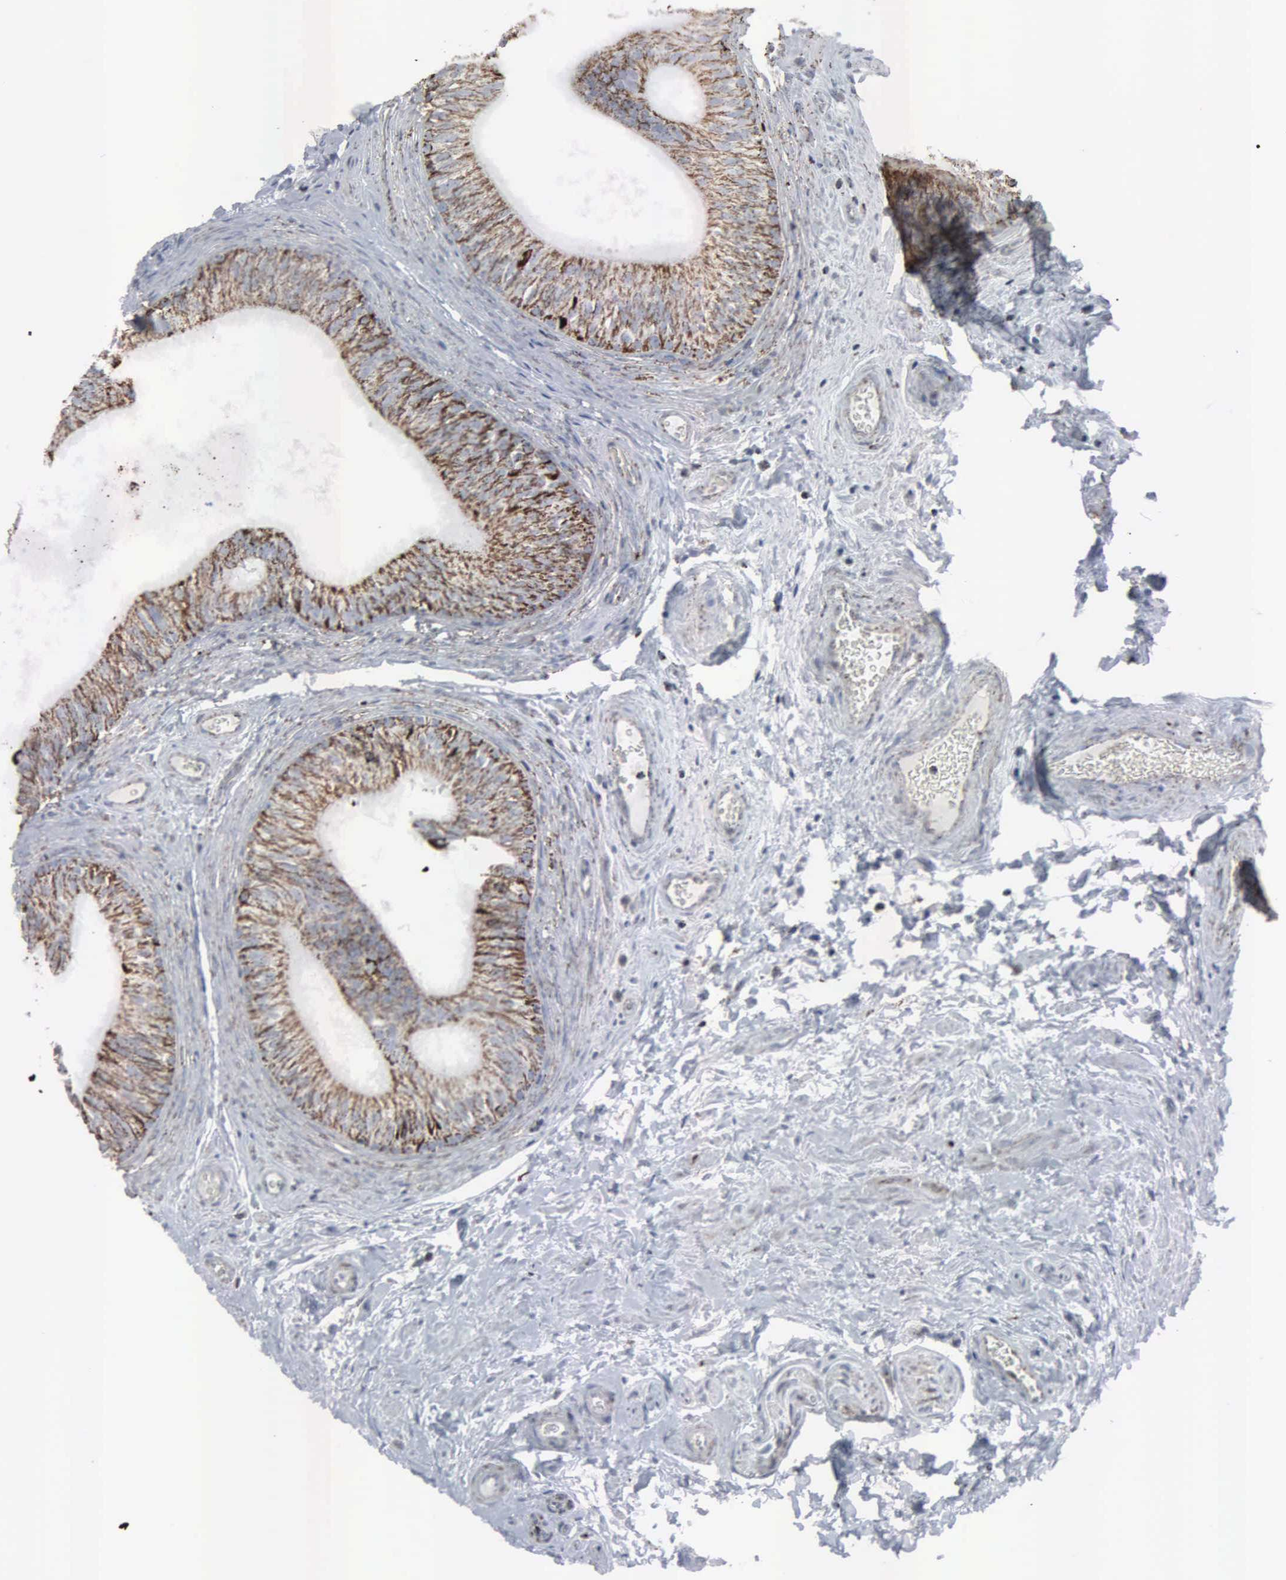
{"staining": {"intensity": "strong", "quantity": ">75%", "location": "cytoplasmic/membranous"}, "tissue": "epididymis", "cell_type": "Glandular cells", "image_type": "normal", "snomed": [{"axis": "morphology", "description": "Normal tissue, NOS"}, {"axis": "topography", "description": "Epididymis"}], "caption": "Immunohistochemical staining of unremarkable epididymis exhibits high levels of strong cytoplasmic/membranous positivity in approximately >75% of glandular cells. The protein is shown in brown color, while the nuclei are stained blue.", "gene": "HSPA9", "patient": {"sex": "male", "age": 32}}